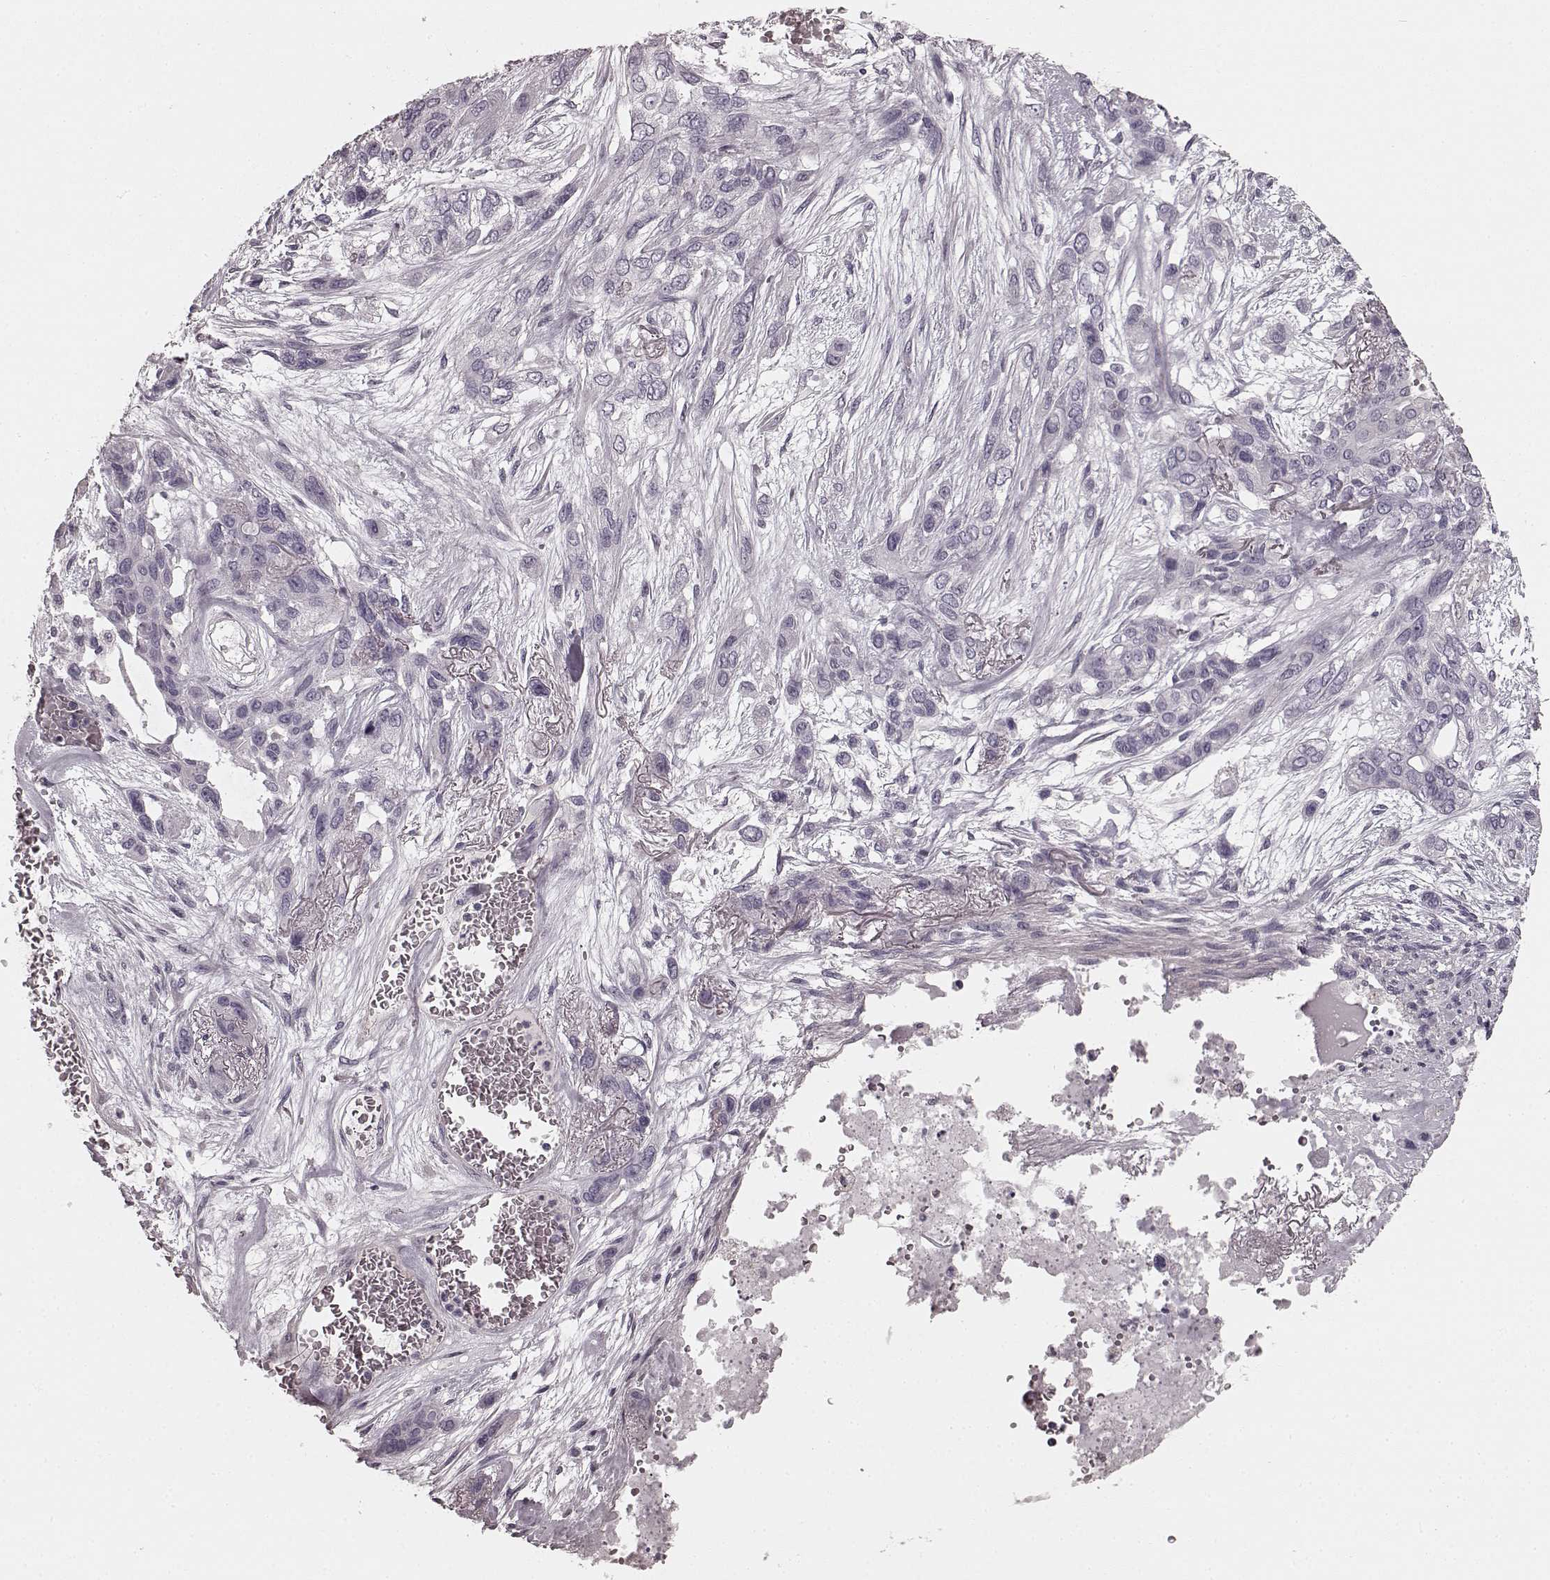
{"staining": {"intensity": "negative", "quantity": "none", "location": "none"}, "tissue": "lung cancer", "cell_type": "Tumor cells", "image_type": "cancer", "snomed": [{"axis": "morphology", "description": "Squamous cell carcinoma, NOS"}, {"axis": "topography", "description": "Lung"}], "caption": "Immunohistochemical staining of human lung cancer (squamous cell carcinoma) demonstrates no significant expression in tumor cells. Brightfield microscopy of immunohistochemistry (IHC) stained with DAB (brown) and hematoxylin (blue), captured at high magnification.", "gene": "PRKCE", "patient": {"sex": "female", "age": 70}}